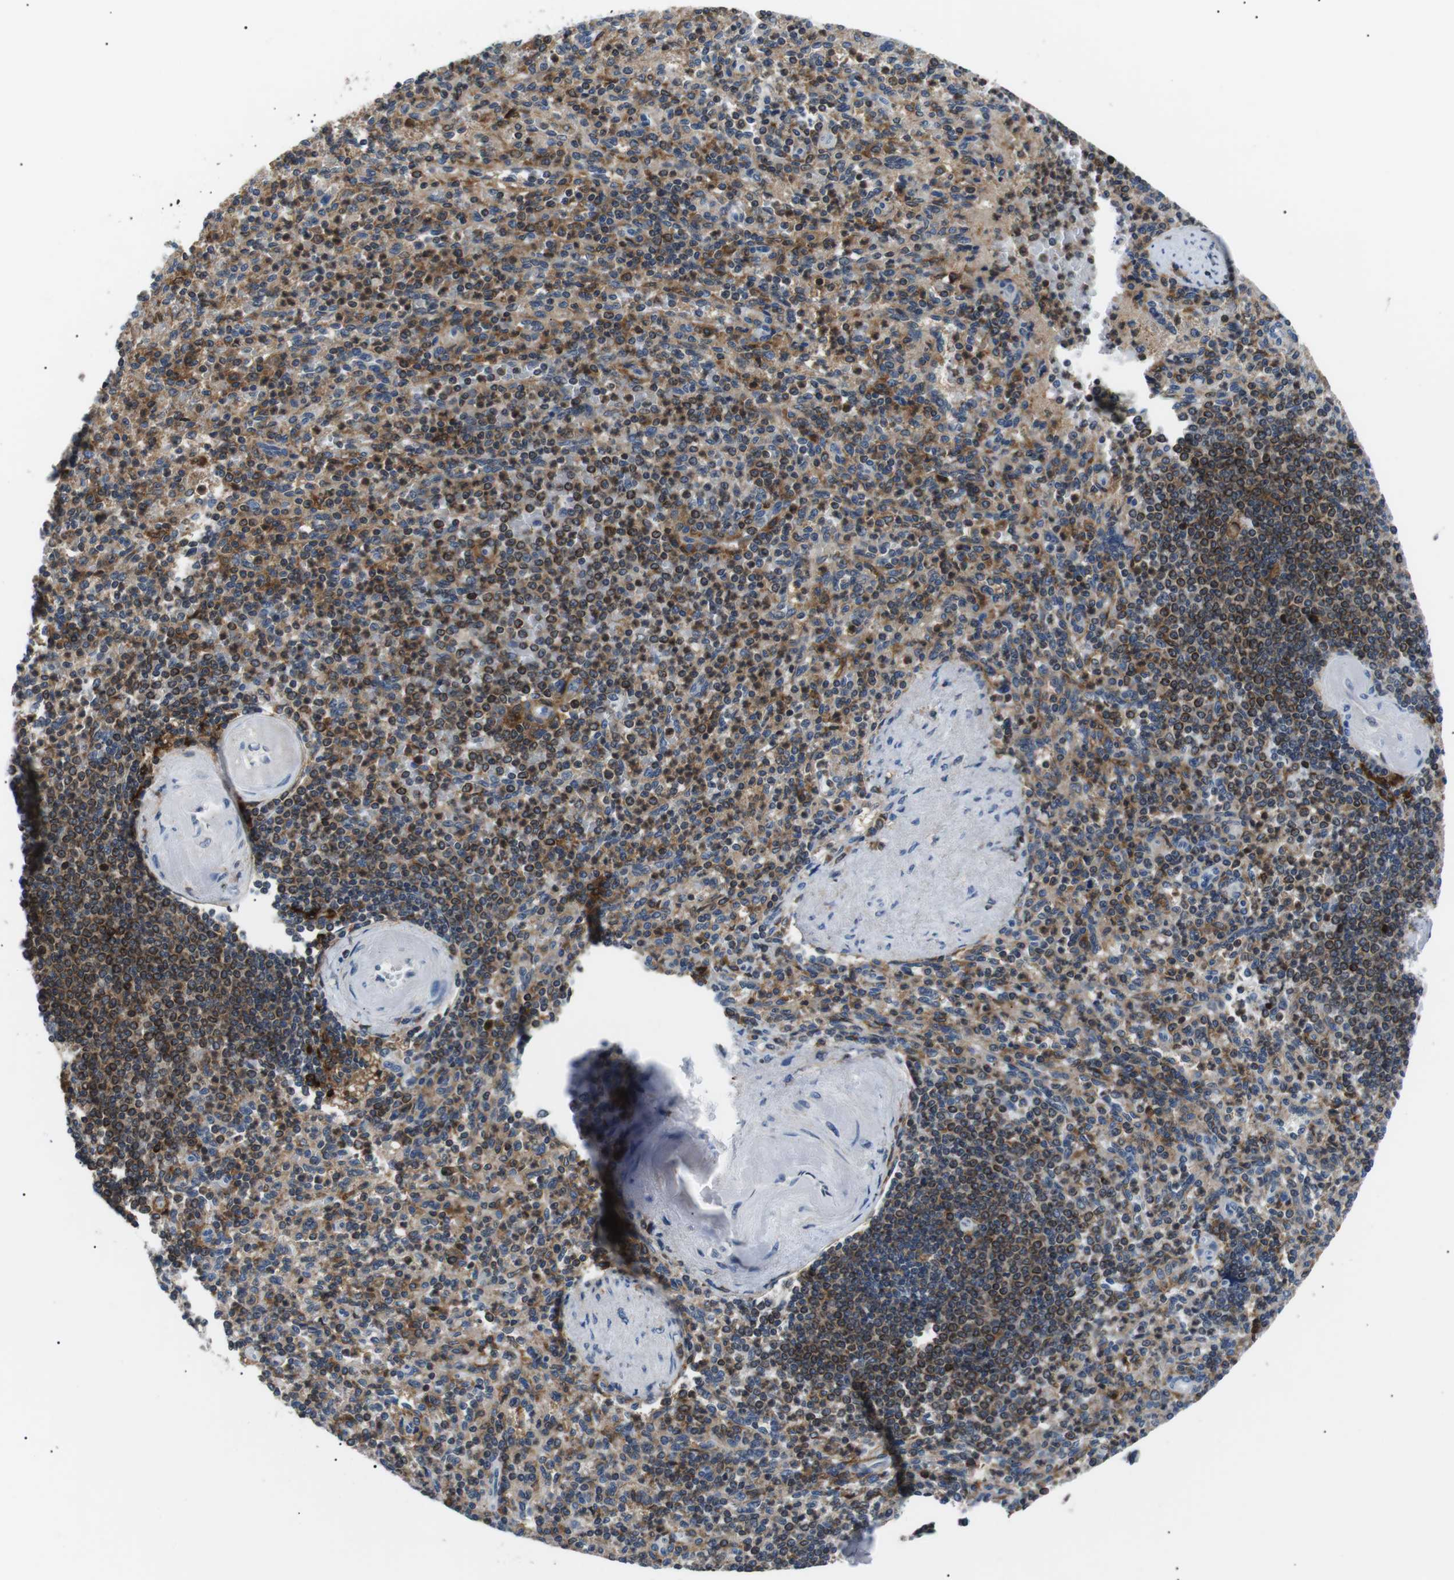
{"staining": {"intensity": "moderate", "quantity": ">75%", "location": "cytoplasmic/membranous"}, "tissue": "spleen", "cell_type": "Cells in red pulp", "image_type": "normal", "snomed": [{"axis": "morphology", "description": "Normal tissue, NOS"}, {"axis": "topography", "description": "Spleen"}], "caption": "Immunohistochemistry (IHC) of normal spleen exhibits medium levels of moderate cytoplasmic/membranous expression in about >75% of cells in red pulp.", "gene": "RAB9A", "patient": {"sex": "female", "age": 74}}